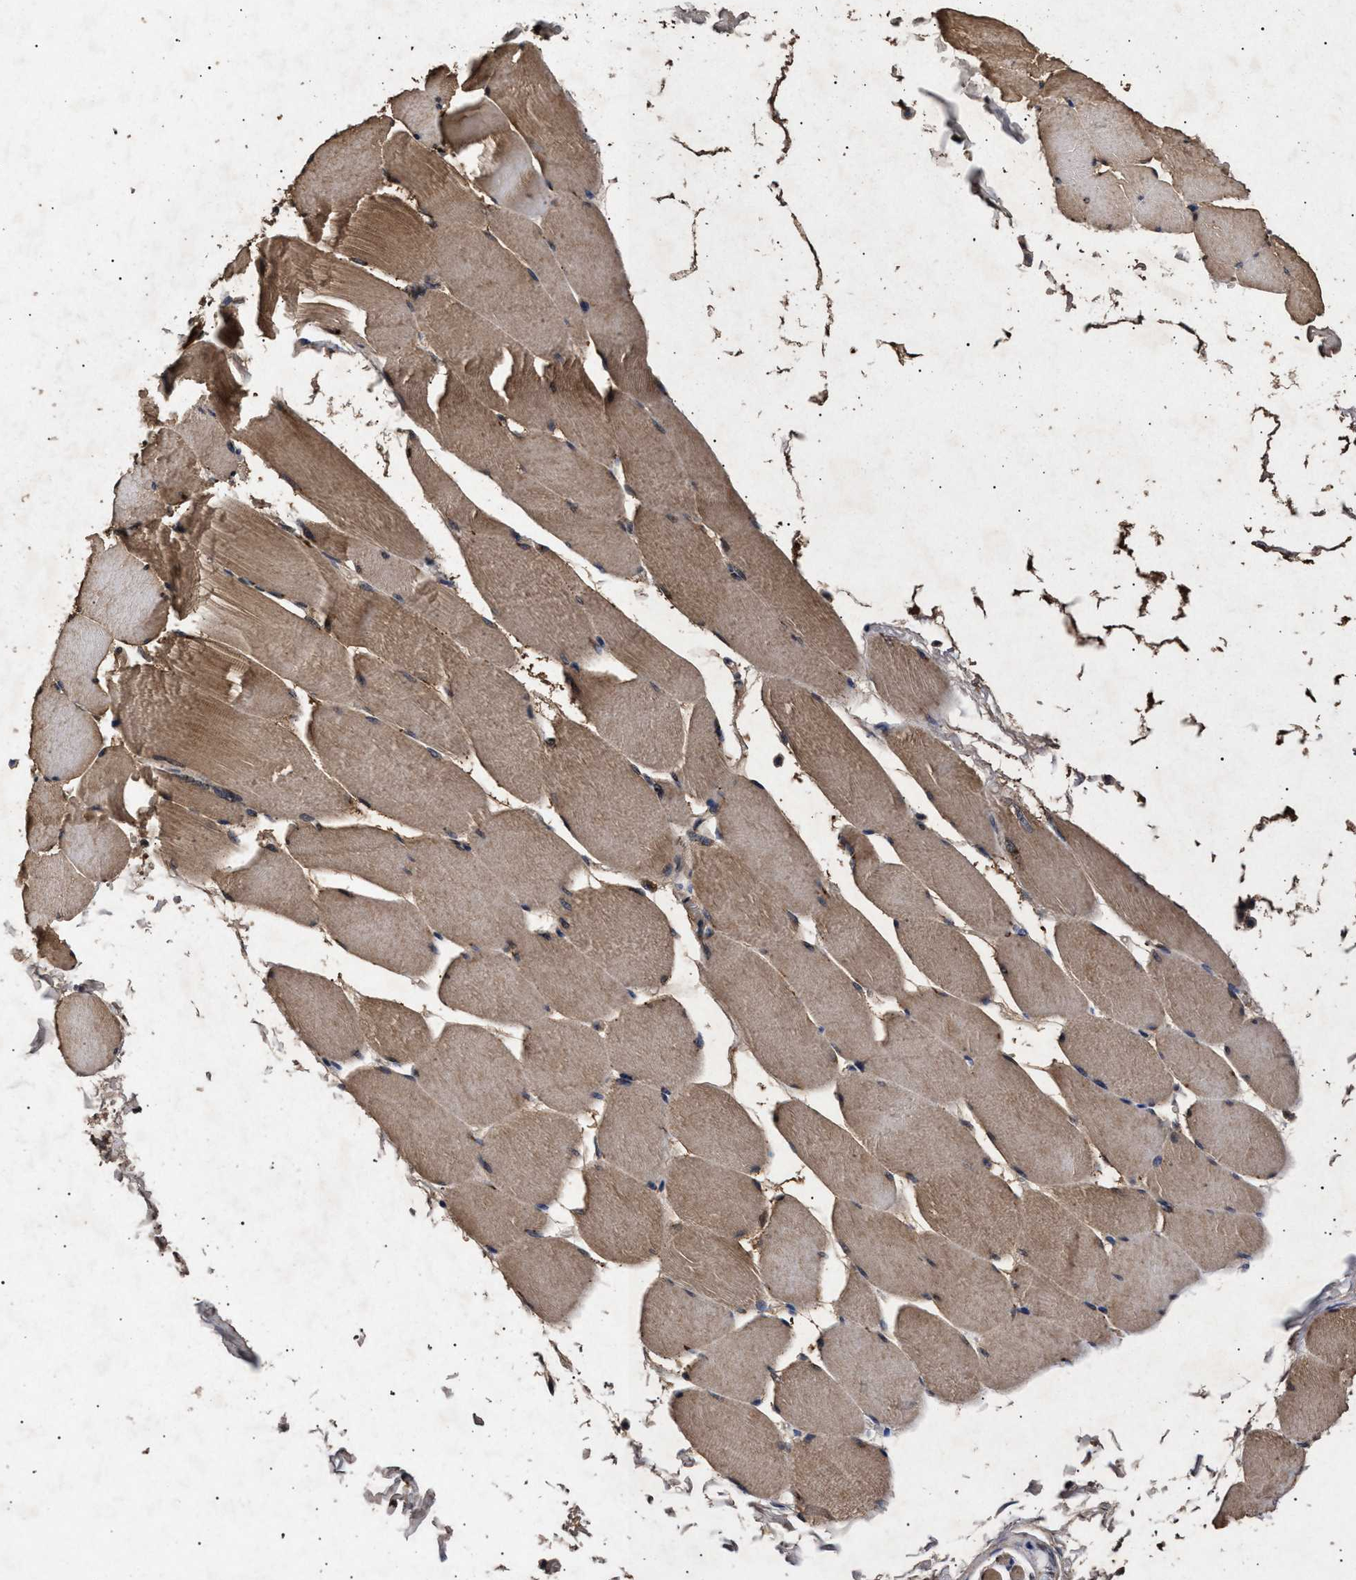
{"staining": {"intensity": "moderate", "quantity": ">75%", "location": "cytoplasmic/membranous"}, "tissue": "skeletal muscle", "cell_type": "Myocytes", "image_type": "normal", "snomed": [{"axis": "morphology", "description": "Normal tissue, NOS"}, {"axis": "topography", "description": "Skeletal muscle"}], "caption": "This photomicrograph shows benign skeletal muscle stained with IHC to label a protein in brown. The cytoplasmic/membranous of myocytes show moderate positivity for the protein. Nuclei are counter-stained blue.", "gene": "ITGB5", "patient": {"sex": "male", "age": 62}}